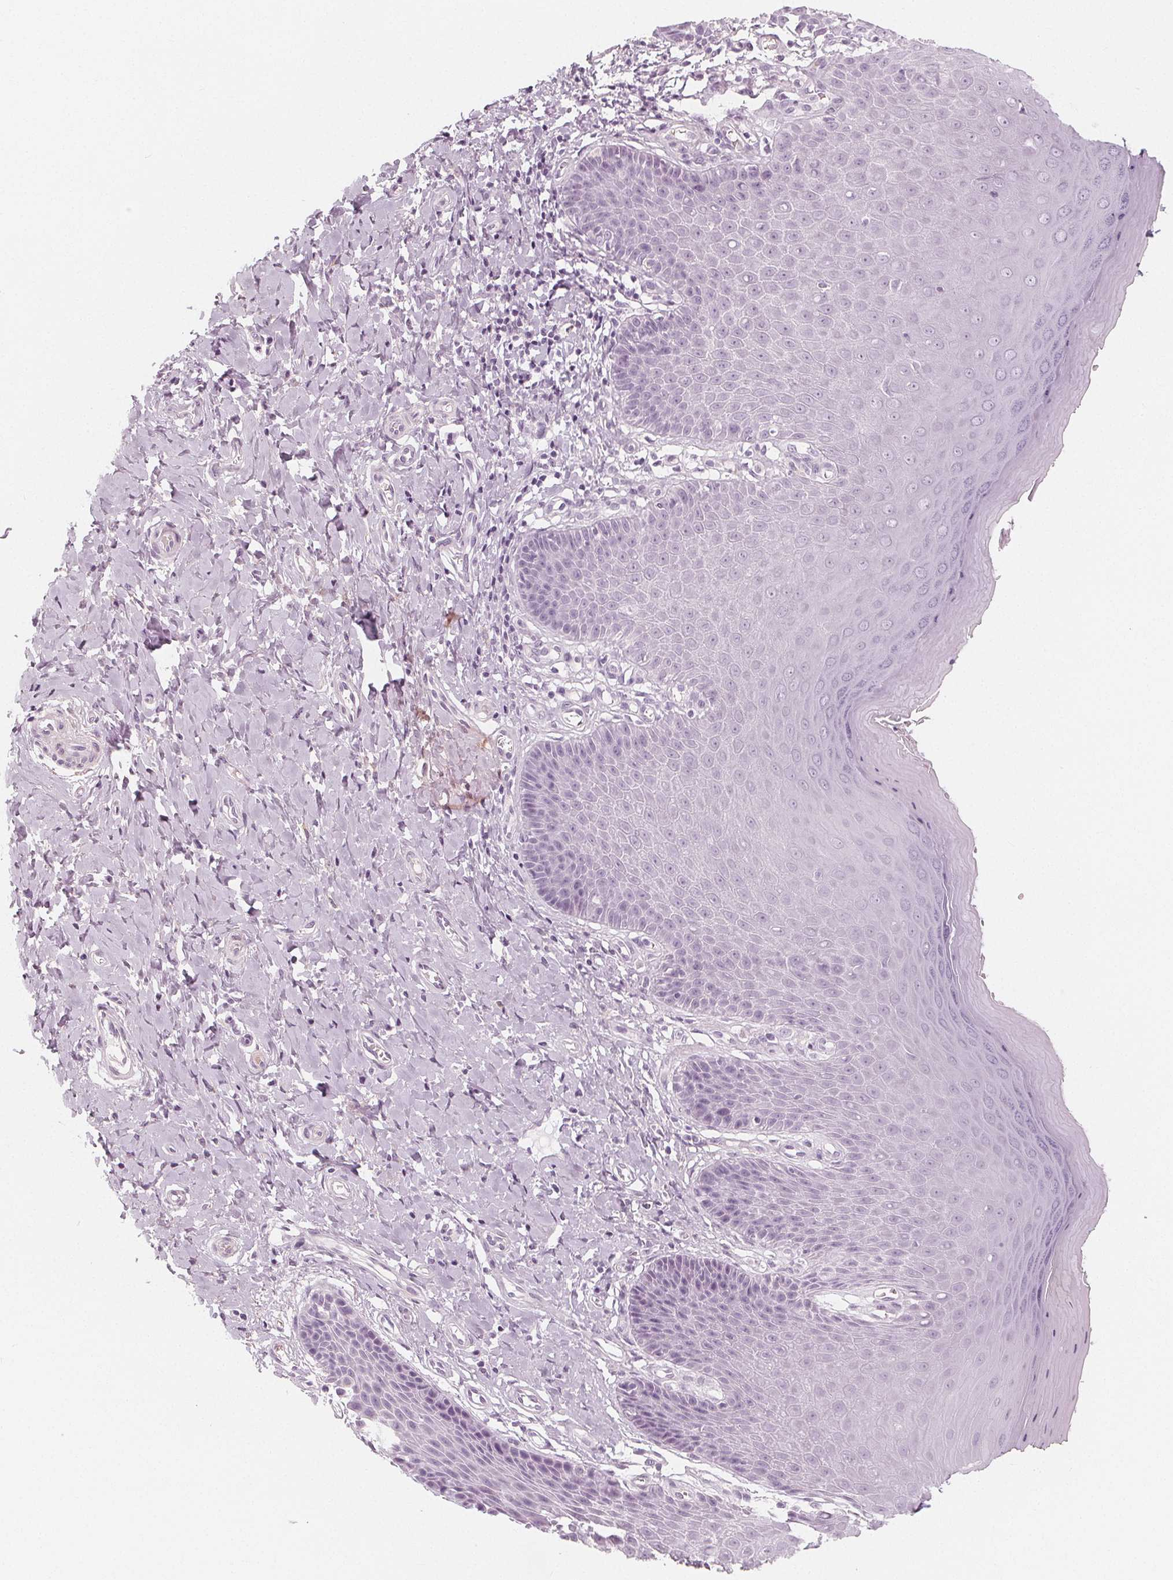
{"staining": {"intensity": "negative", "quantity": "none", "location": "none"}, "tissue": "vagina", "cell_type": "Squamous epithelial cells", "image_type": "normal", "snomed": [{"axis": "morphology", "description": "Normal tissue, NOS"}, {"axis": "topography", "description": "Vagina"}], "caption": "DAB (3,3'-diaminobenzidine) immunohistochemical staining of benign human vagina reveals no significant positivity in squamous epithelial cells. (DAB immunohistochemistry (IHC) visualized using brightfield microscopy, high magnification).", "gene": "MAP1A", "patient": {"sex": "female", "age": 83}}